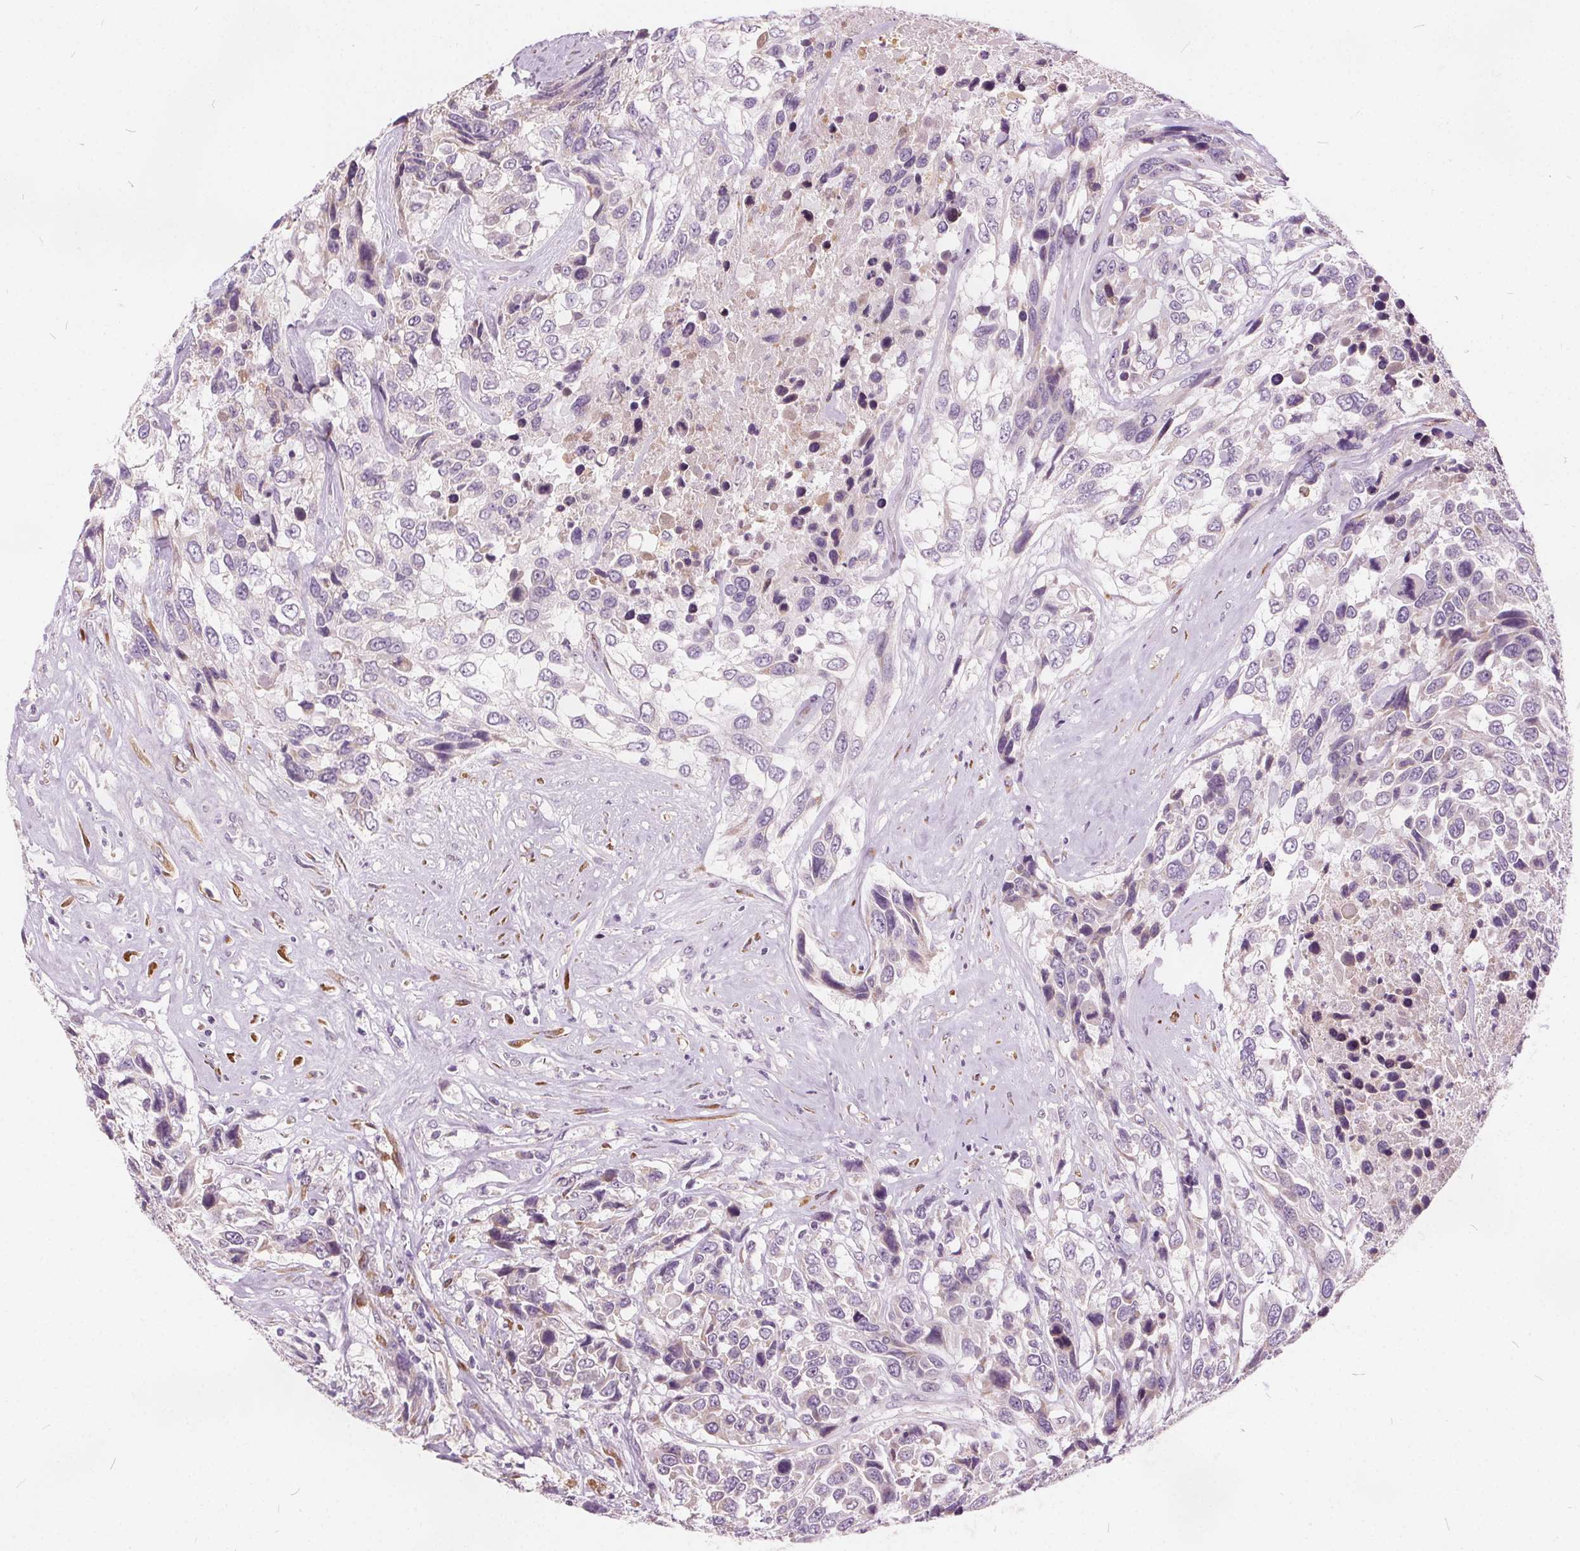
{"staining": {"intensity": "negative", "quantity": "none", "location": "none"}, "tissue": "urothelial cancer", "cell_type": "Tumor cells", "image_type": "cancer", "snomed": [{"axis": "morphology", "description": "Urothelial carcinoma, High grade"}, {"axis": "topography", "description": "Urinary bladder"}], "caption": "Immunohistochemical staining of high-grade urothelial carcinoma demonstrates no significant positivity in tumor cells. (Brightfield microscopy of DAB (3,3'-diaminobenzidine) immunohistochemistry at high magnification).", "gene": "ACOX2", "patient": {"sex": "female", "age": 70}}